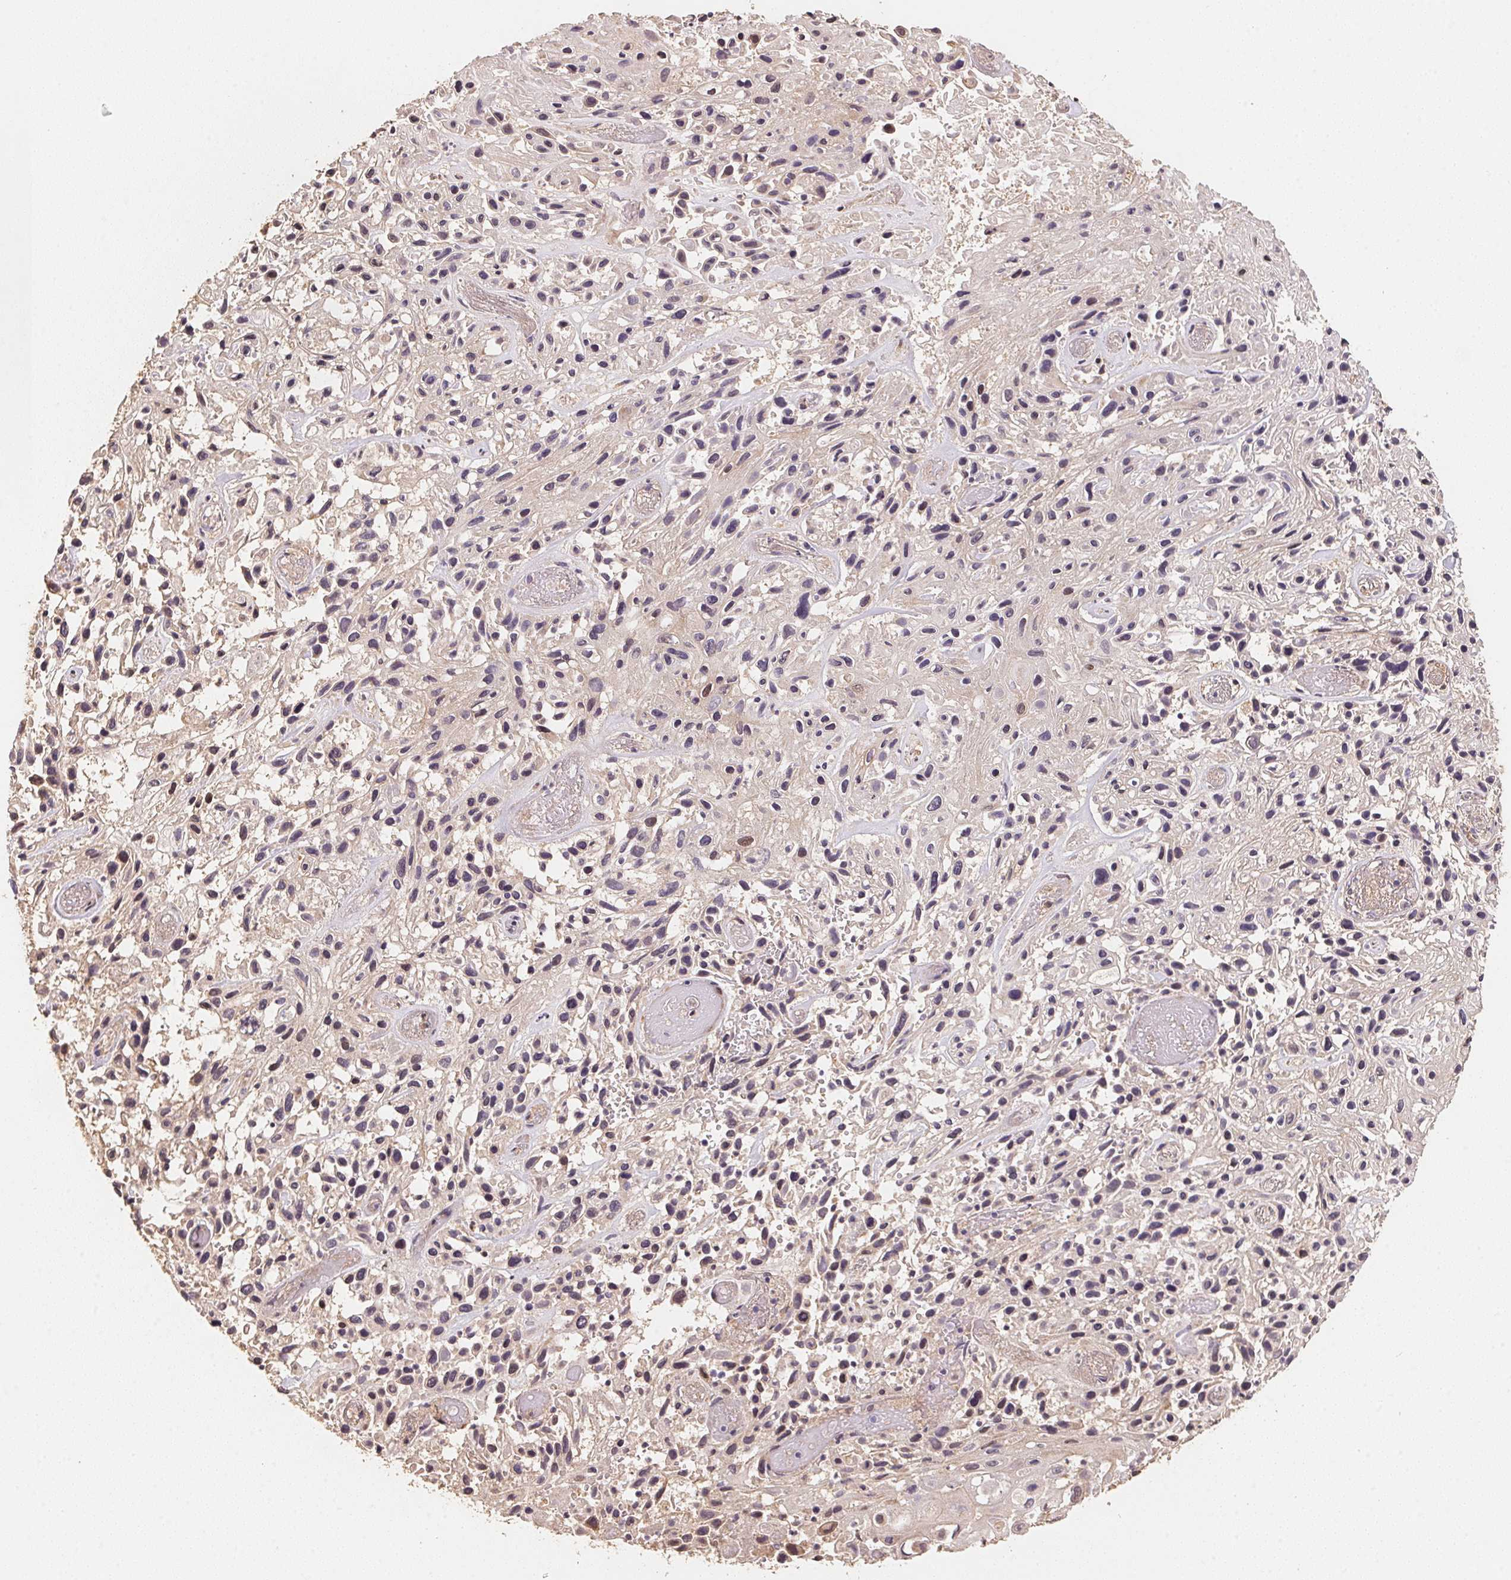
{"staining": {"intensity": "negative", "quantity": "none", "location": "none"}, "tissue": "skin cancer", "cell_type": "Tumor cells", "image_type": "cancer", "snomed": [{"axis": "morphology", "description": "Squamous cell carcinoma, NOS"}, {"axis": "topography", "description": "Skin"}], "caption": "IHC image of neoplastic tissue: human skin cancer stained with DAB (3,3'-diaminobenzidine) reveals no significant protein staining in tumor cells.", "gene": "TMEM222", "patient": {"sex": "male", "age": 82}}